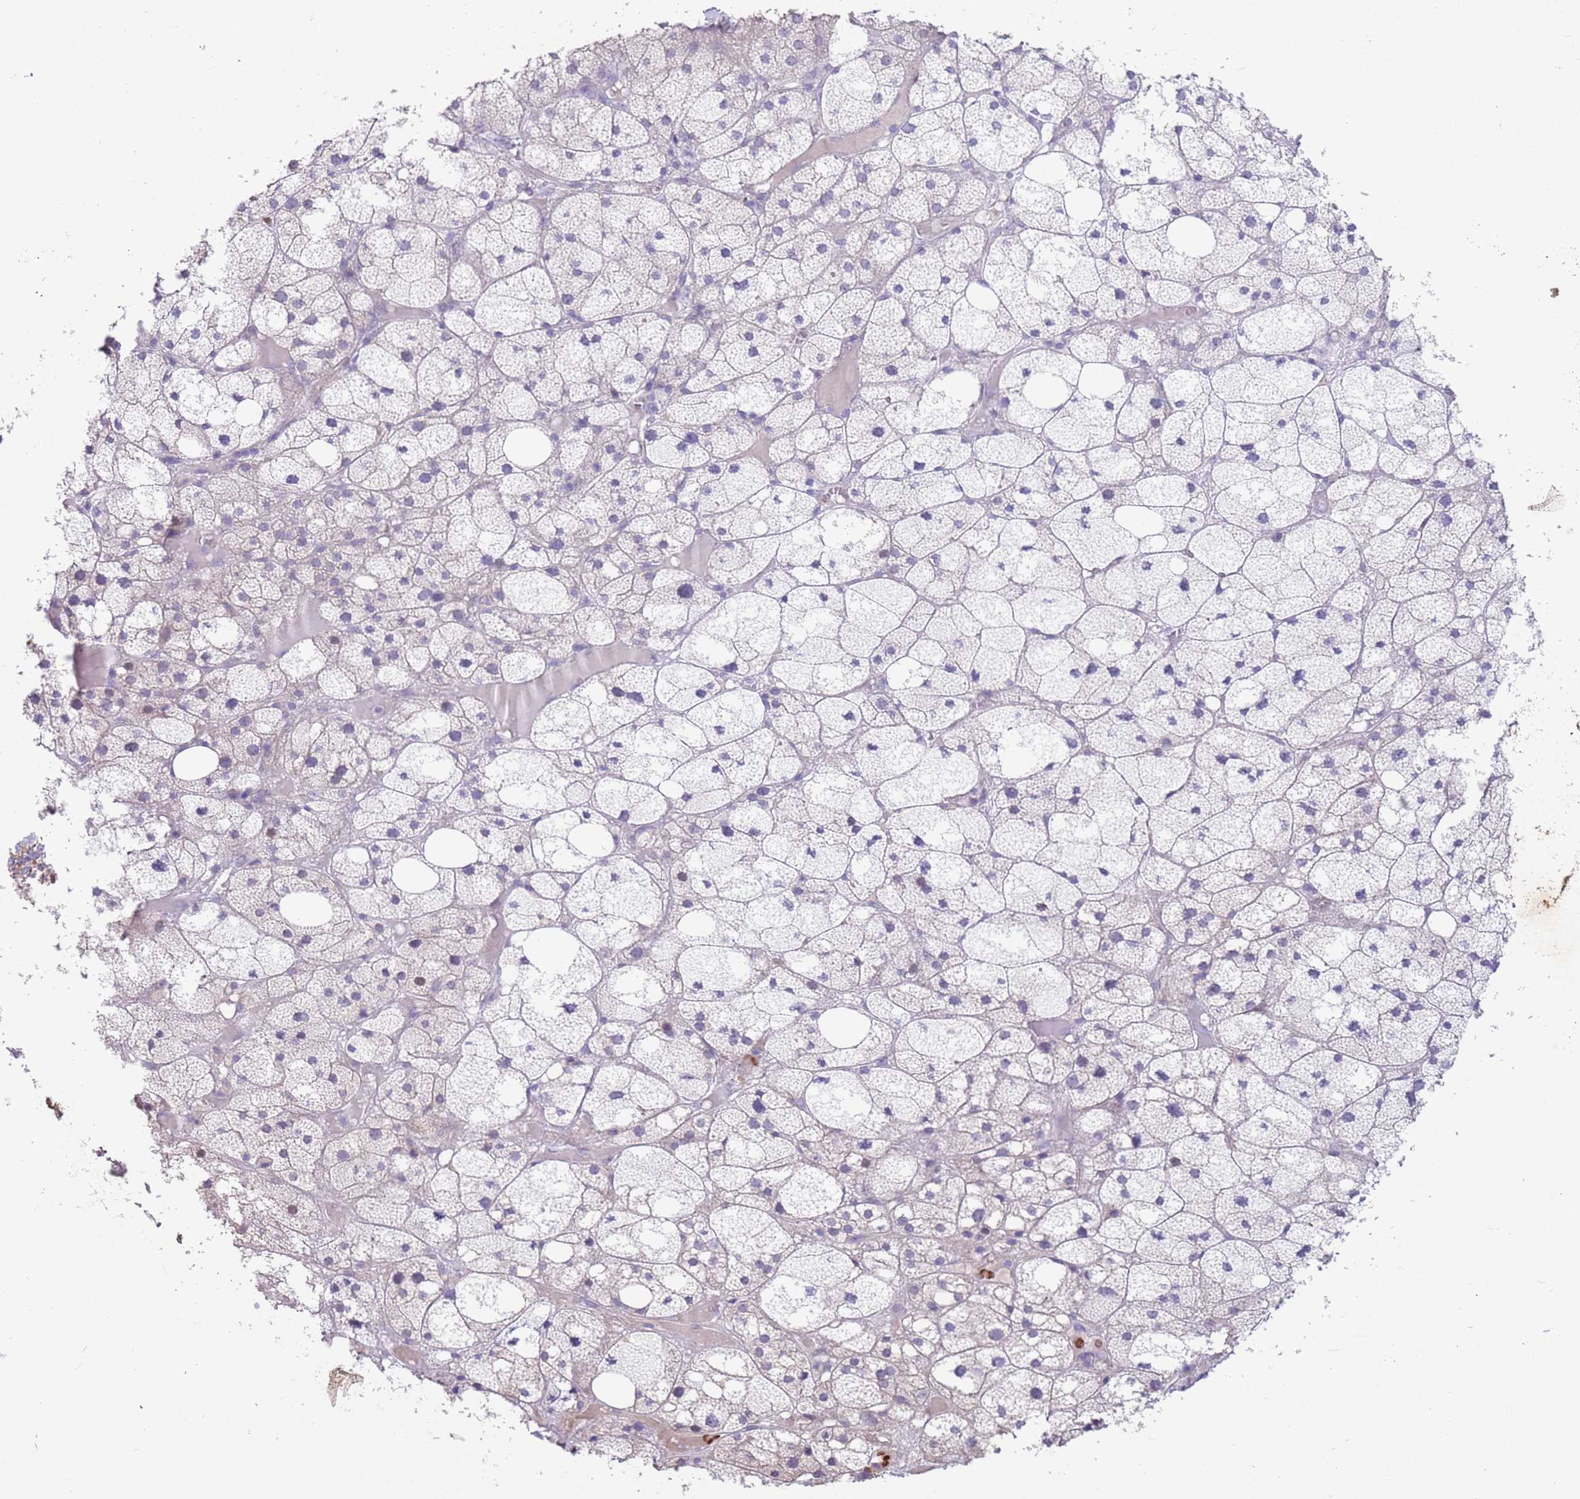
{"staining": {"intensity": "negative", "quantity": "none", "location": "none"}, "tissue": "adrenal gland", "cell_type": "Glandular cells", "image_type": "normal", "snomed": [{"axis": "morphology", "description": "Normal tissue, NOS"}, {"axis": "topography", "description": "Adrenal gland"}], "caption": "The image exhibits no staining of glandular cells in normal adrenal gland.", "gene": "ZNF14", "patient": {"sex": "female", "age": 61}}